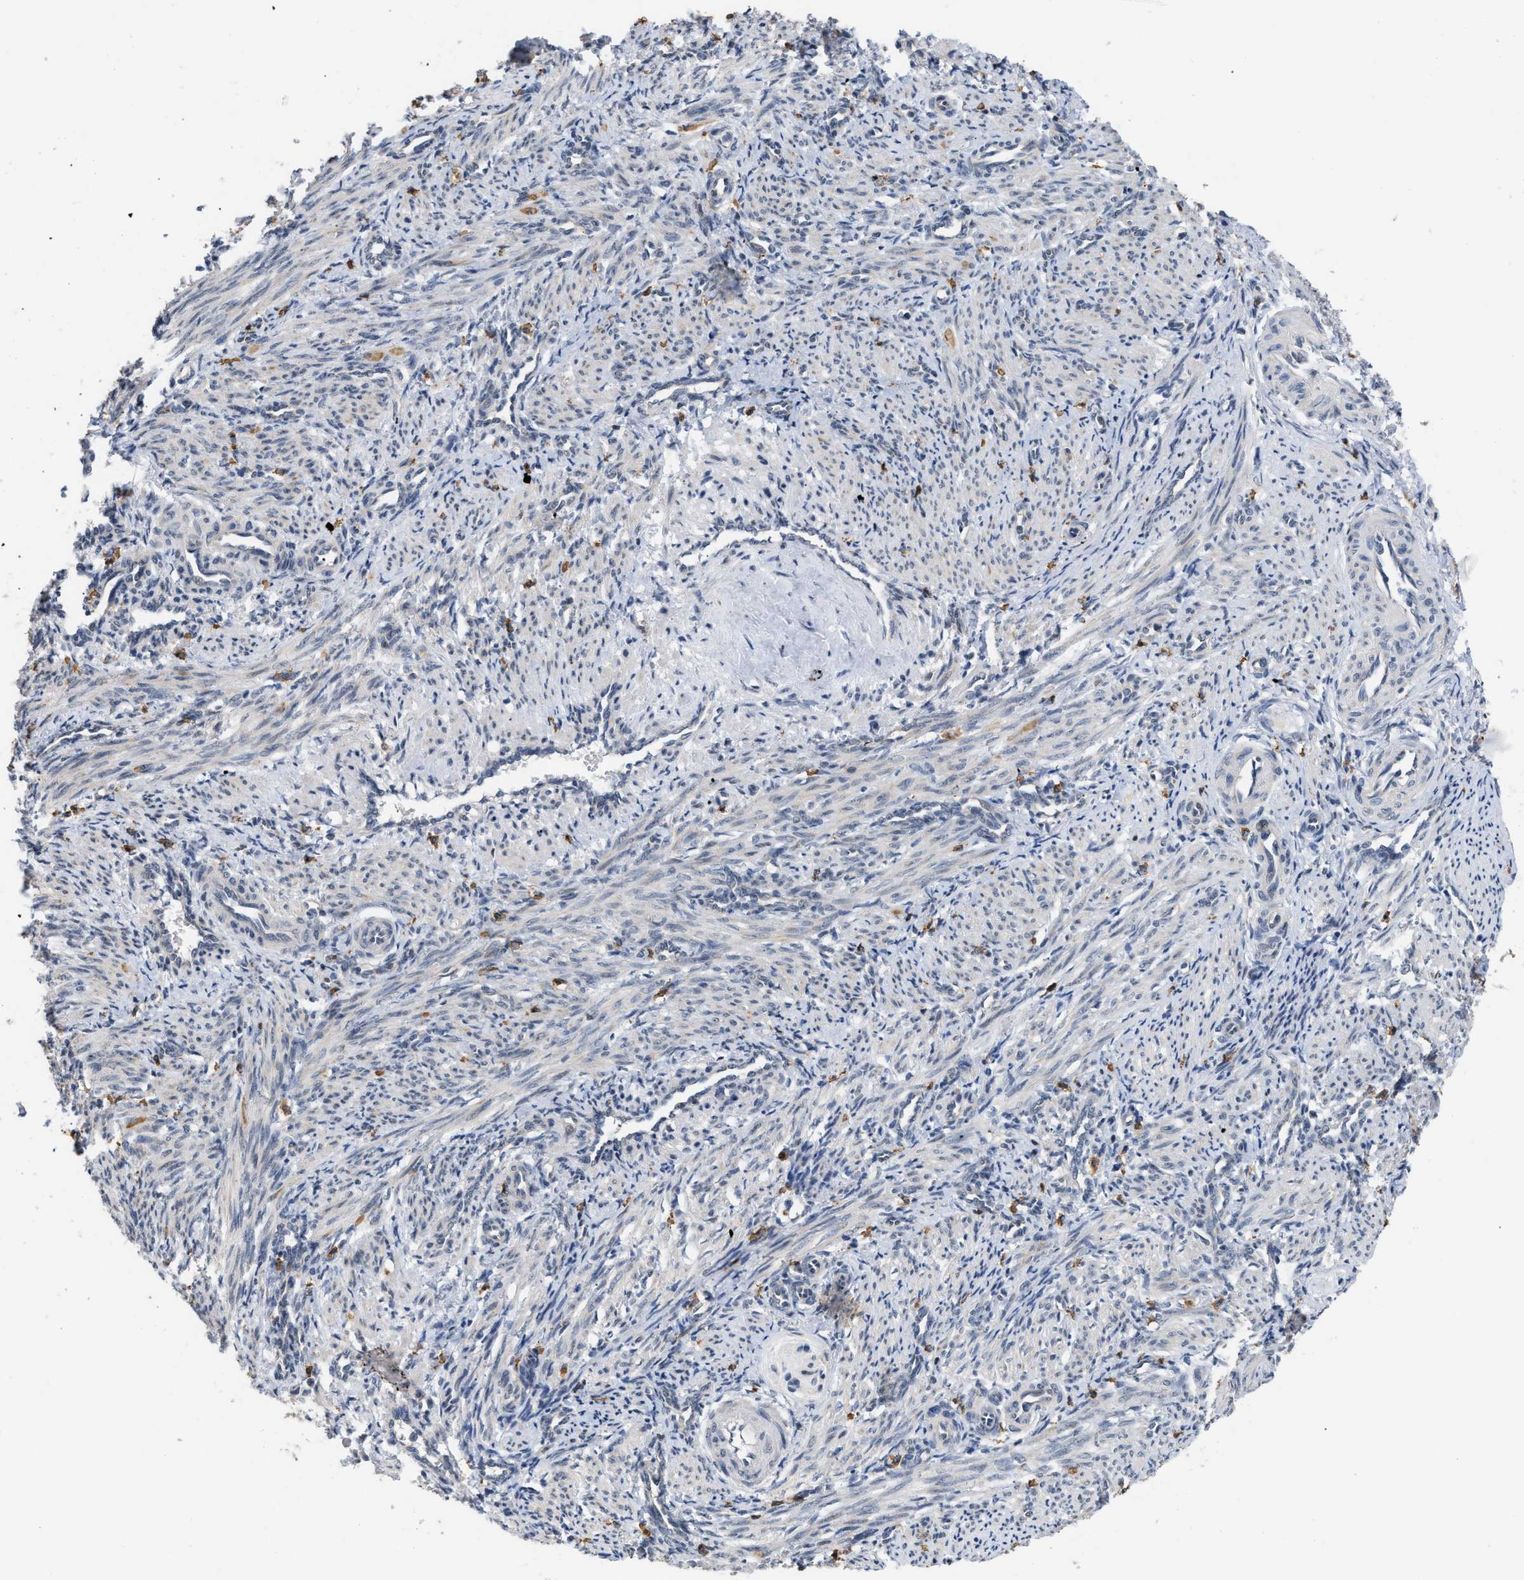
{"staining": {"intensity": "negative", "quantity": "none", "location": "none"}, "tissue": "smooth muscle", "cell_type": "Smooth muscle cells", "image_type": "normal", "snomed": [{"axis": "morphology", "description": "Normal tissue, NOS"}, {"axis": "topography", "description": "Endometrium"}], "caption": "The photomicrograph displays no staining of smooth muscle cells in normal smooth muscle.", "gene": "TXNRD3", "patient": {"sex": "female", "age": 33}}